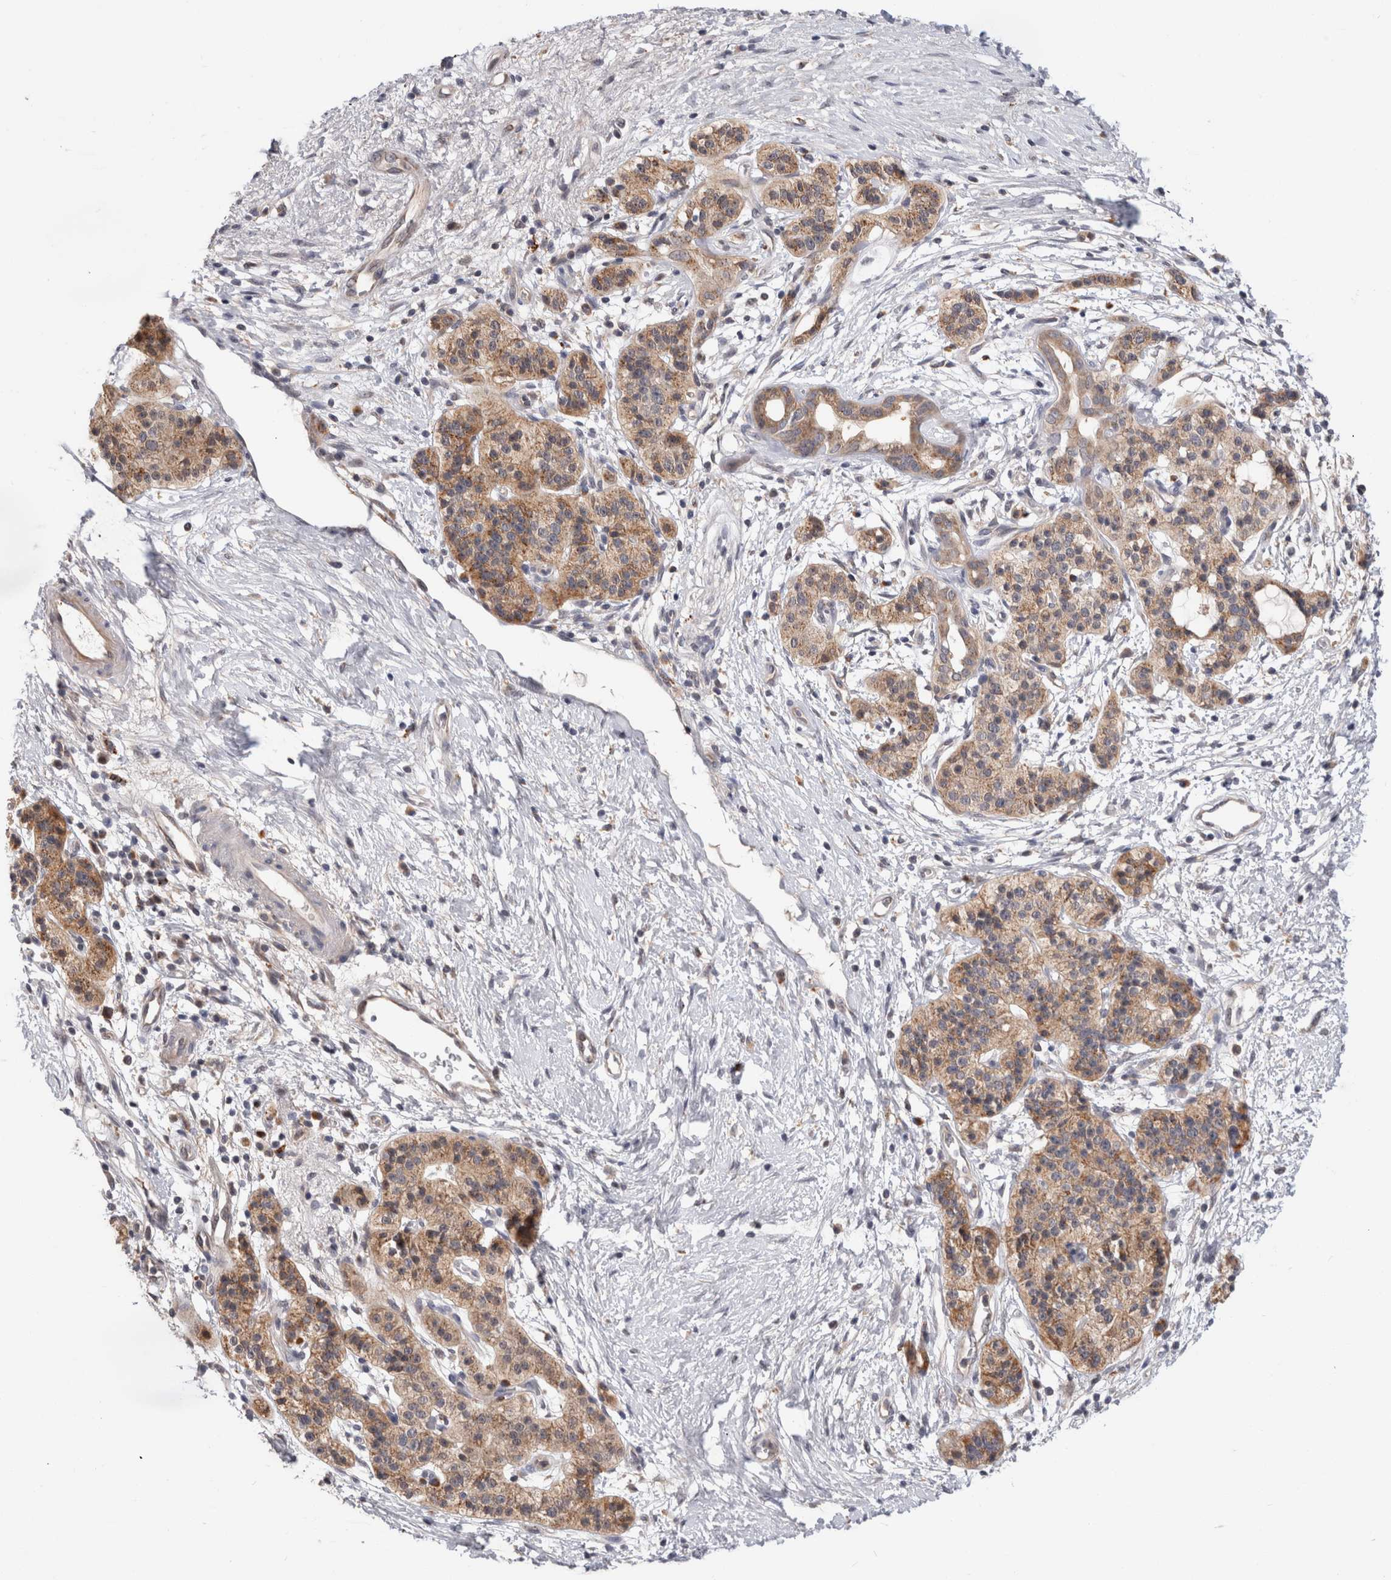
{"staining": {"intensity": "moderate", "quantity": ">75%", "location": "cytoplasmic/membranous"}, "tissue": "pancreatic cancer", "cell_type": "Tumor cells", "image_type": "cancer", "snomed": [{"axis": "morphology", "description": "Adenocarcinoma, NOS"}, {"axis": "topography", "description": "Pancreas"}], "caption": "High-power microscopy captured an immunohistochemistry micrograph of pancreatic cancer (adenocarcinoma), revealing moderate cytoplasmic/membranous staining in about >75% of tumor cells.", "gene": "MRPL37", "patient": {"sex": "male", "age": 50}}